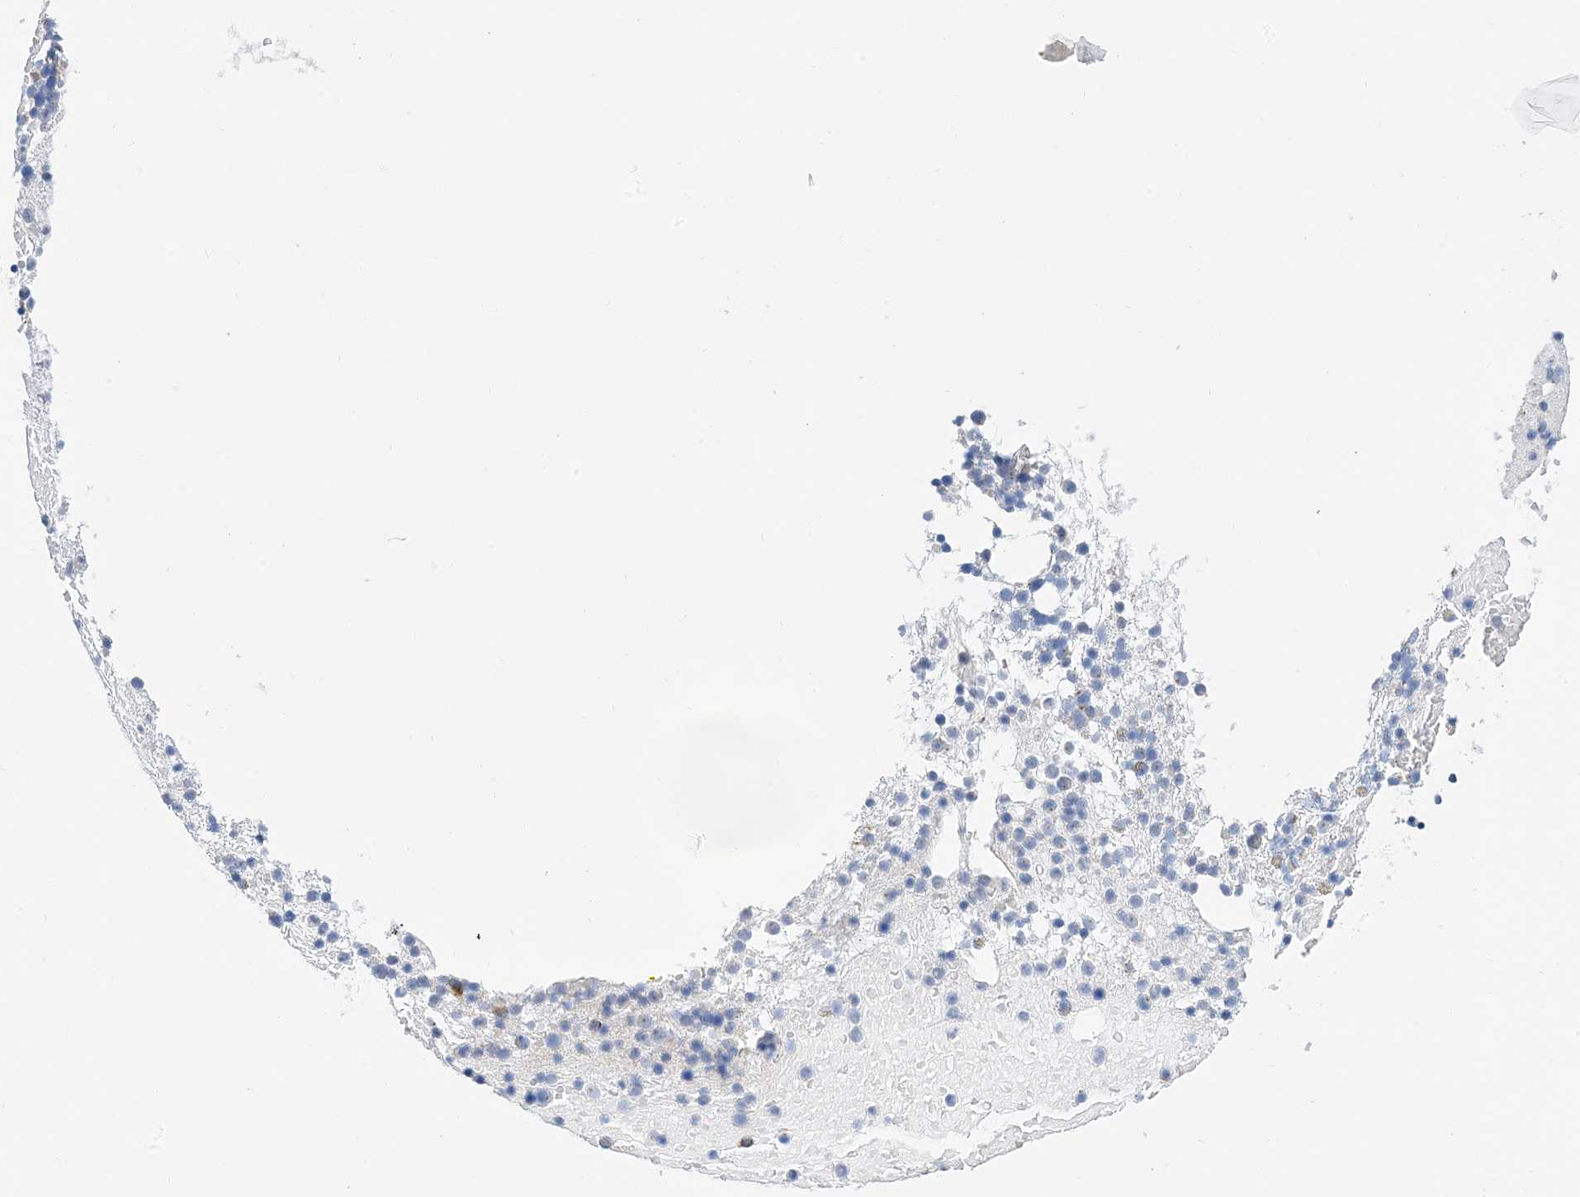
{"staining": {"intensity": "negative", "quantity": "none", "location": "none"}, "tissue": "bone marrow", "cell_type": "Hematopoietic cells", "image_type": "normal", "snomed": [{"axis": "morphology", "description": "Normal tissue, NOS"}, {"axis": "topography", "description": "Bone marrow"}], "caption": "Hematopoietic cells are negative for protein expression in benign human bone marrow. (DAB (3,3'-diaminobenzidine) immunohistochemistry (IHC) with hematoxylin counter stain).", "gene": "DPH3", "patient": {"sex": "male", "age": 47}}